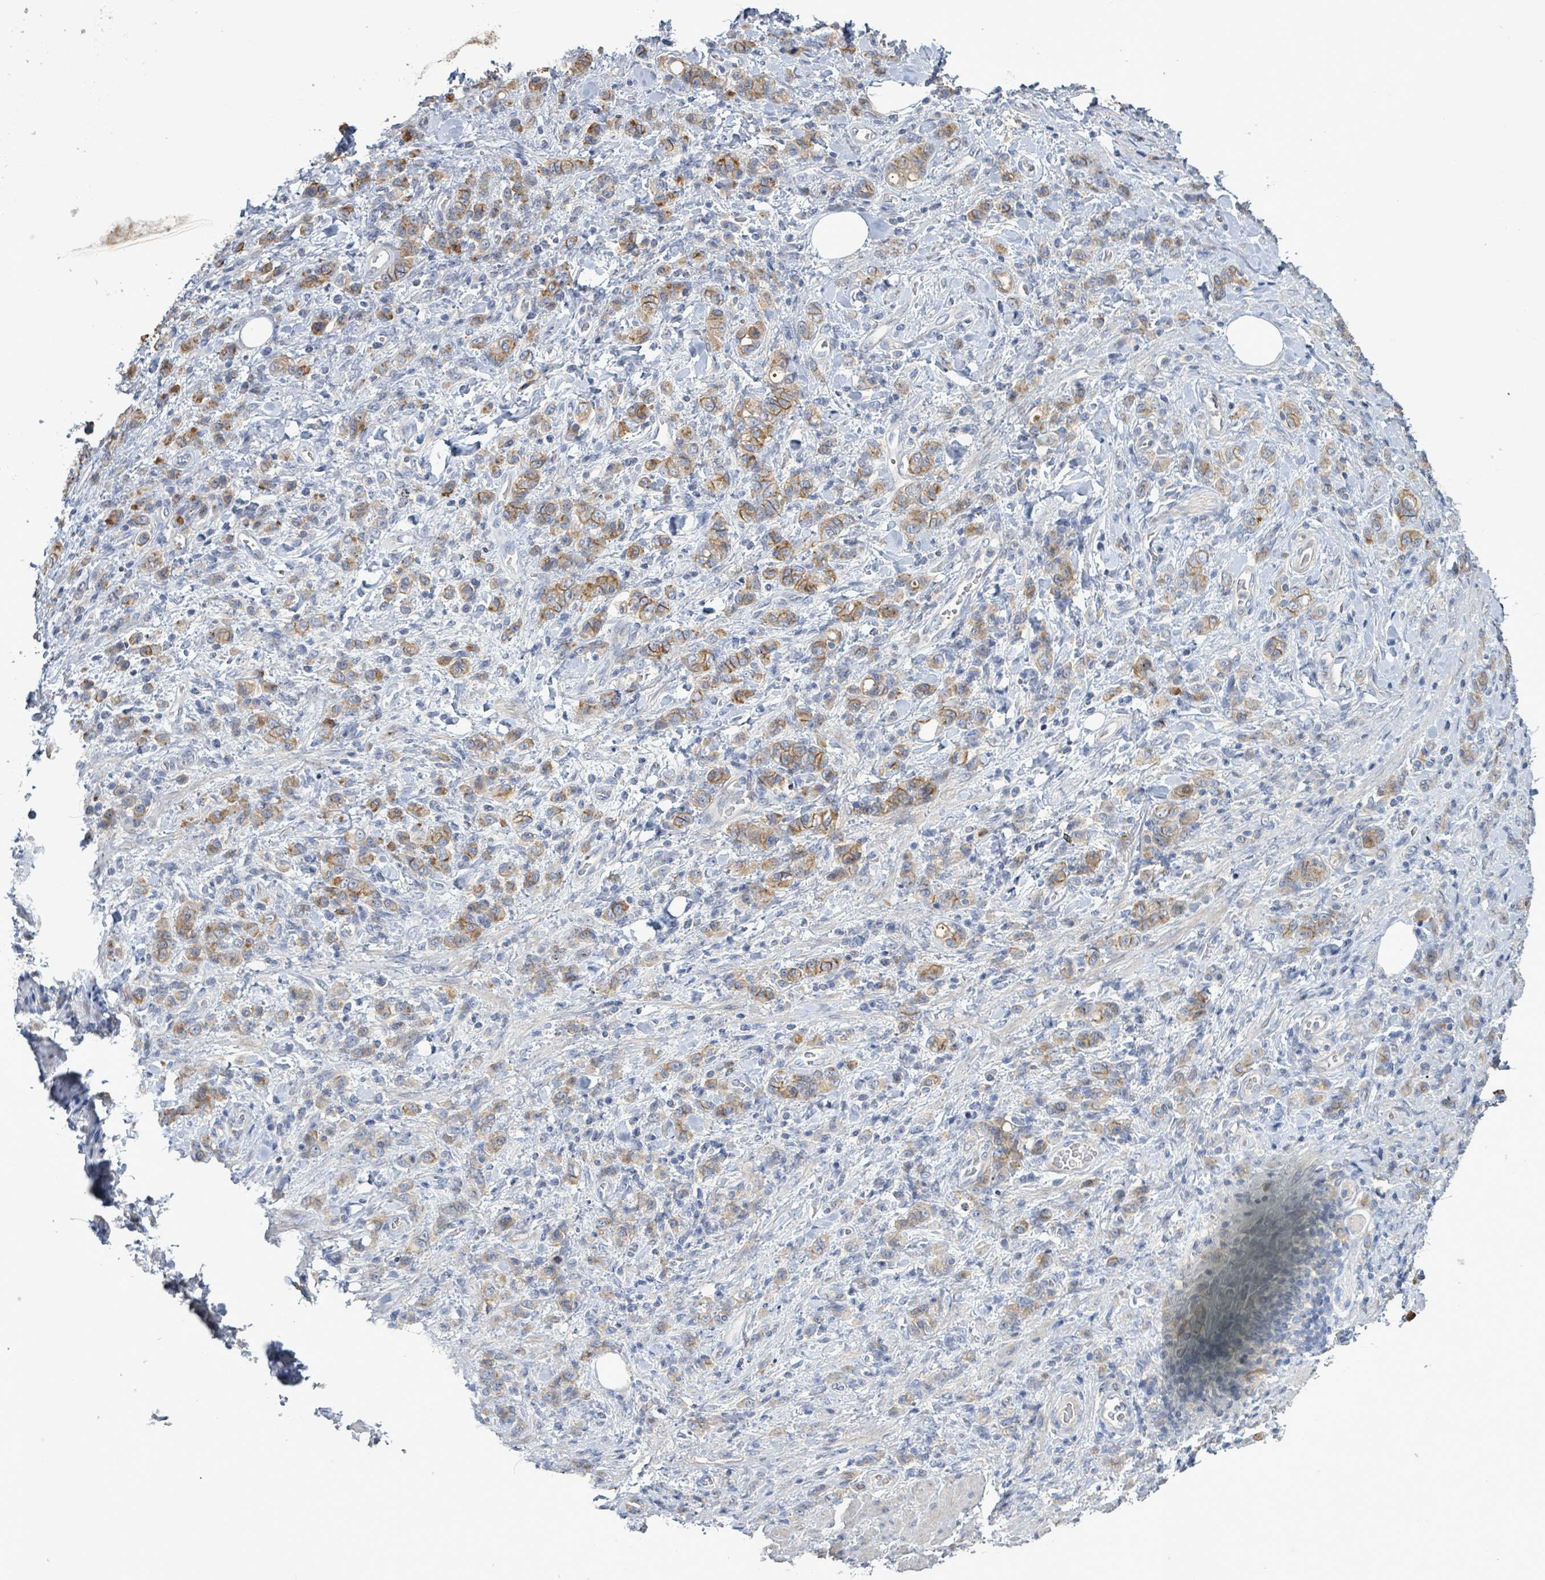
{"staining": {"intensity": "moderate", "quantity": ">75%", "location": "cytoplasmic/membranous"}, "tissue": "stomach cancer", "cell_type": "Tumor cells", "image_type": "cancer", "snomed": [{"axis": "morphology", "description": "Adenocarcinoma, NOS"}, {"axis": "topography", "description": "Stomach"}], "caption": "IHC (DAB (3,3'-diaminobenzidine)) staining of human adenocarcinoma (stomach) reveals moderate cytoplasmic/membranous protein staining in about >75% of tumor cells. Nuclei are stained in blue.", "gene": "KRAS", "patient": {"sex": "male", "age": 77}}